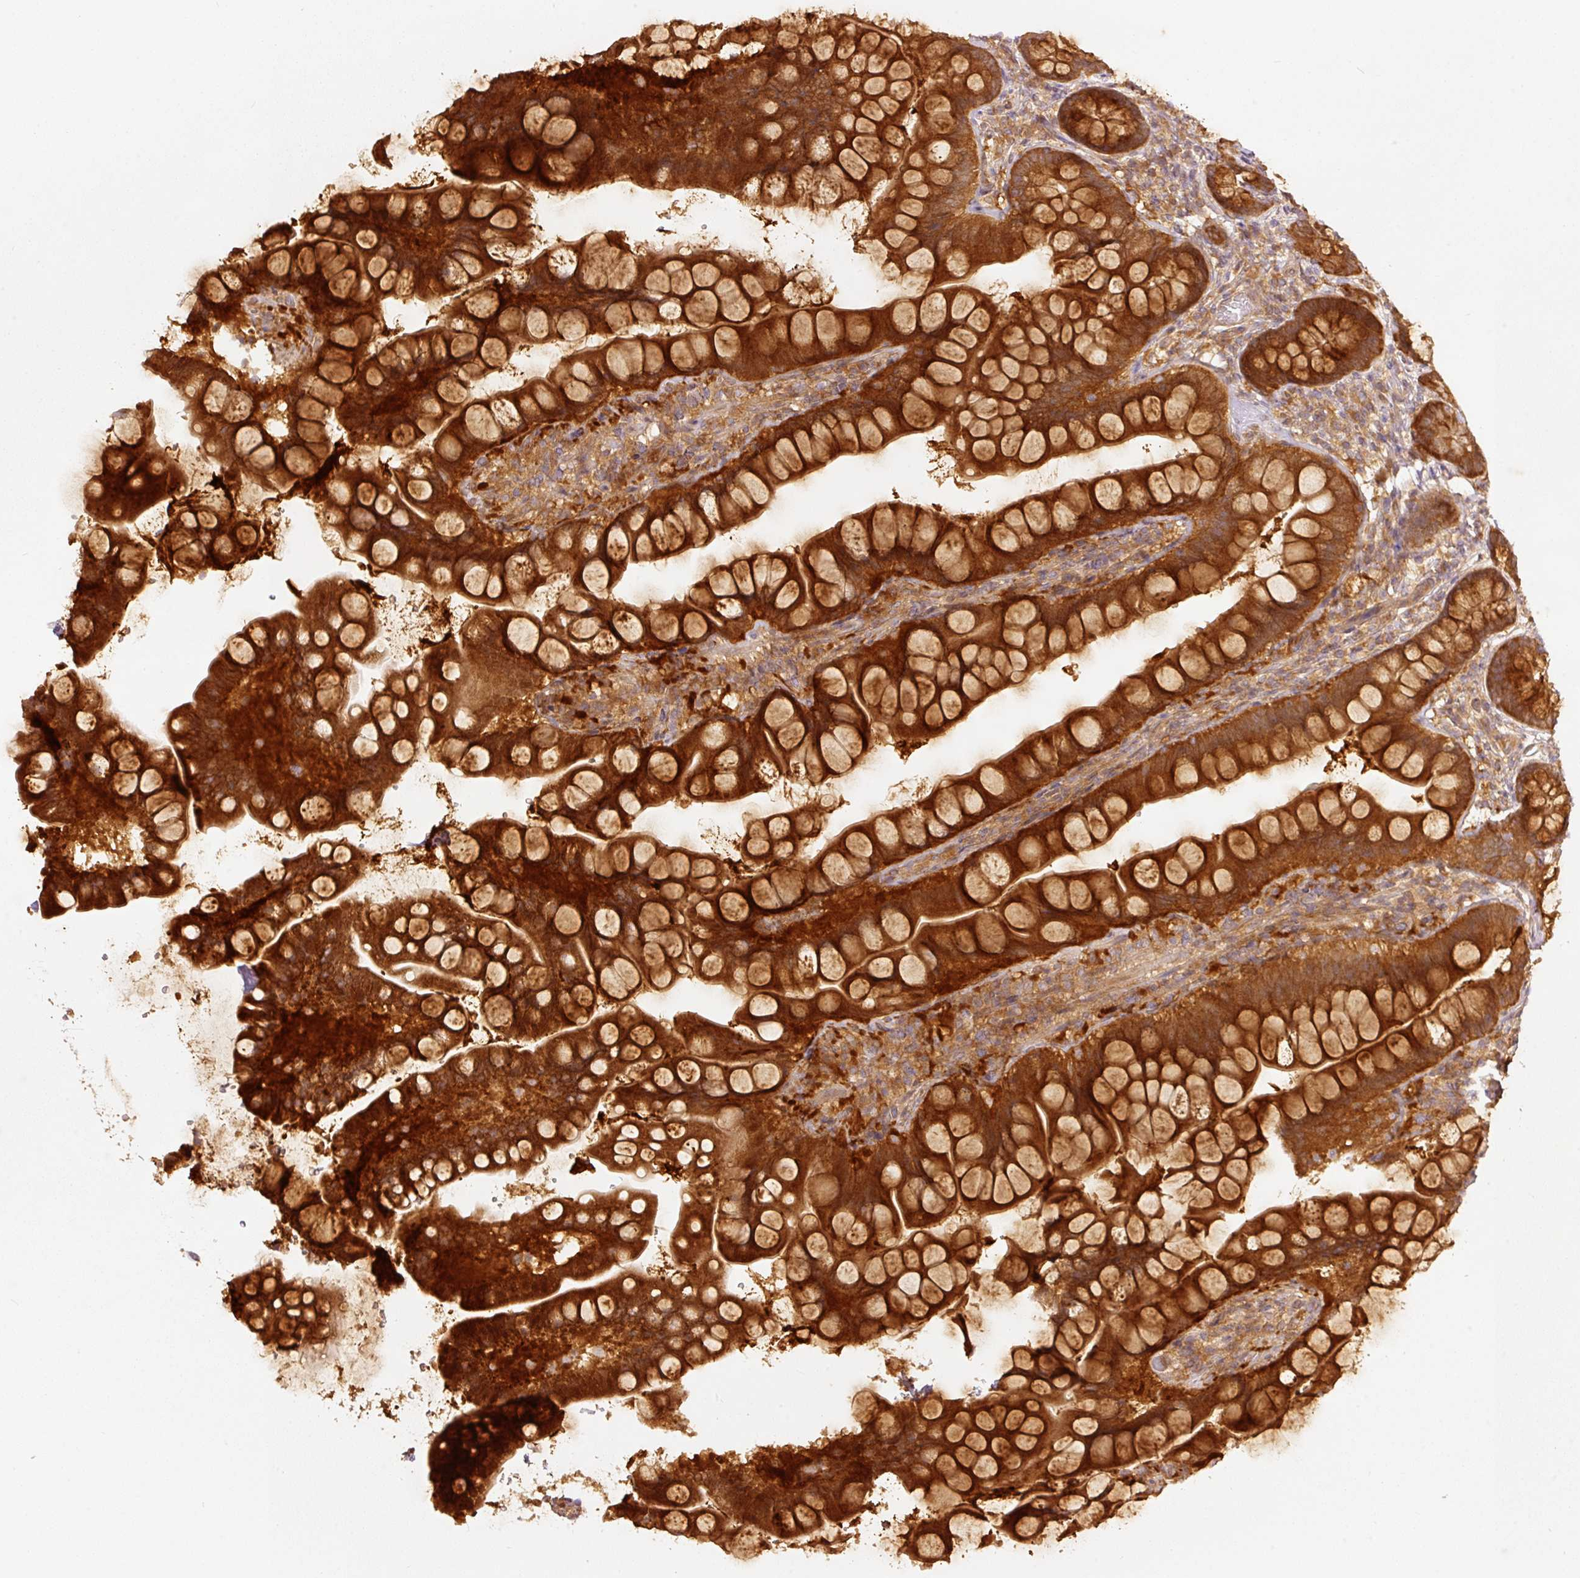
{"staining": {"intensity": "strong", "quantity": ">75%", "location": "cytoplasmic/membranous"}, "tissue": "small intestine", "cell_type": "Glandular cells", "image_type": "normal", "snomed": [{"axis": "morphology", "description": "Normal tissue, NOS"}, {"axis": "topography", "description": "Small intestine"}], "caption": "IHC image of normal human small intestine stained for a protein (brown), which displays high levels of strong cytoplasmic/membranous expression in about >75% of glandular cells.", "gene": "EIF3B", "patient": {"sex": "male", "age": 70}}